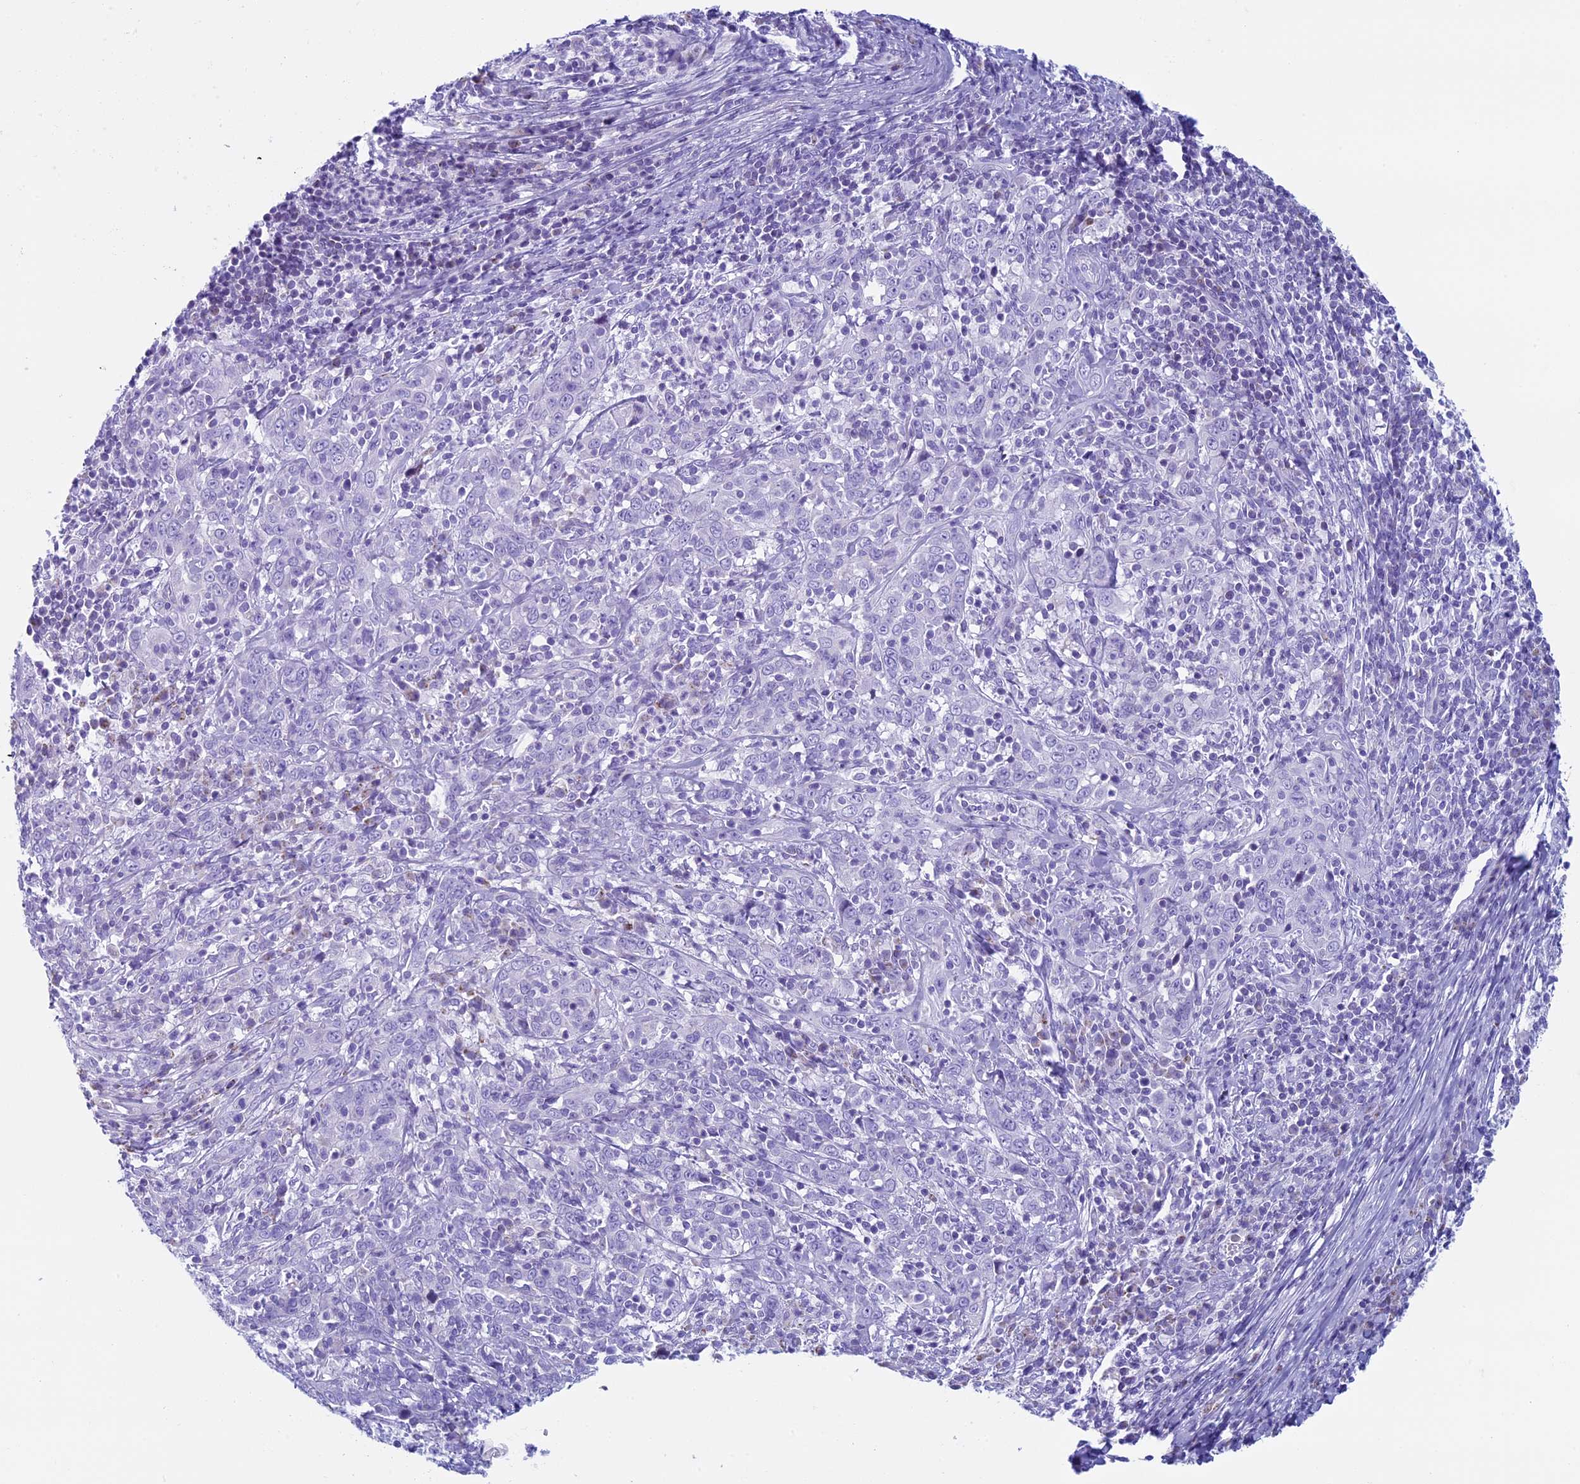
{"staining": {"intensity": "negative", "quantity": "none", "location": "none"}, "tissue": "cervical cancer", "cell_type": "Tumor cells", "image_type": "cancer", "snomed": [{"axis": "morphology", "description": "Squamous cell carcinoma, NOS"}, {"axis": "topography", "description": "Cervix"}], "caption": "Image shows no protein positivity in tumor cells of squamous cell carcinoma (cervical) tissue.", "gene": "ZNF563", "patient": {"sex": "female", "age": 46}}